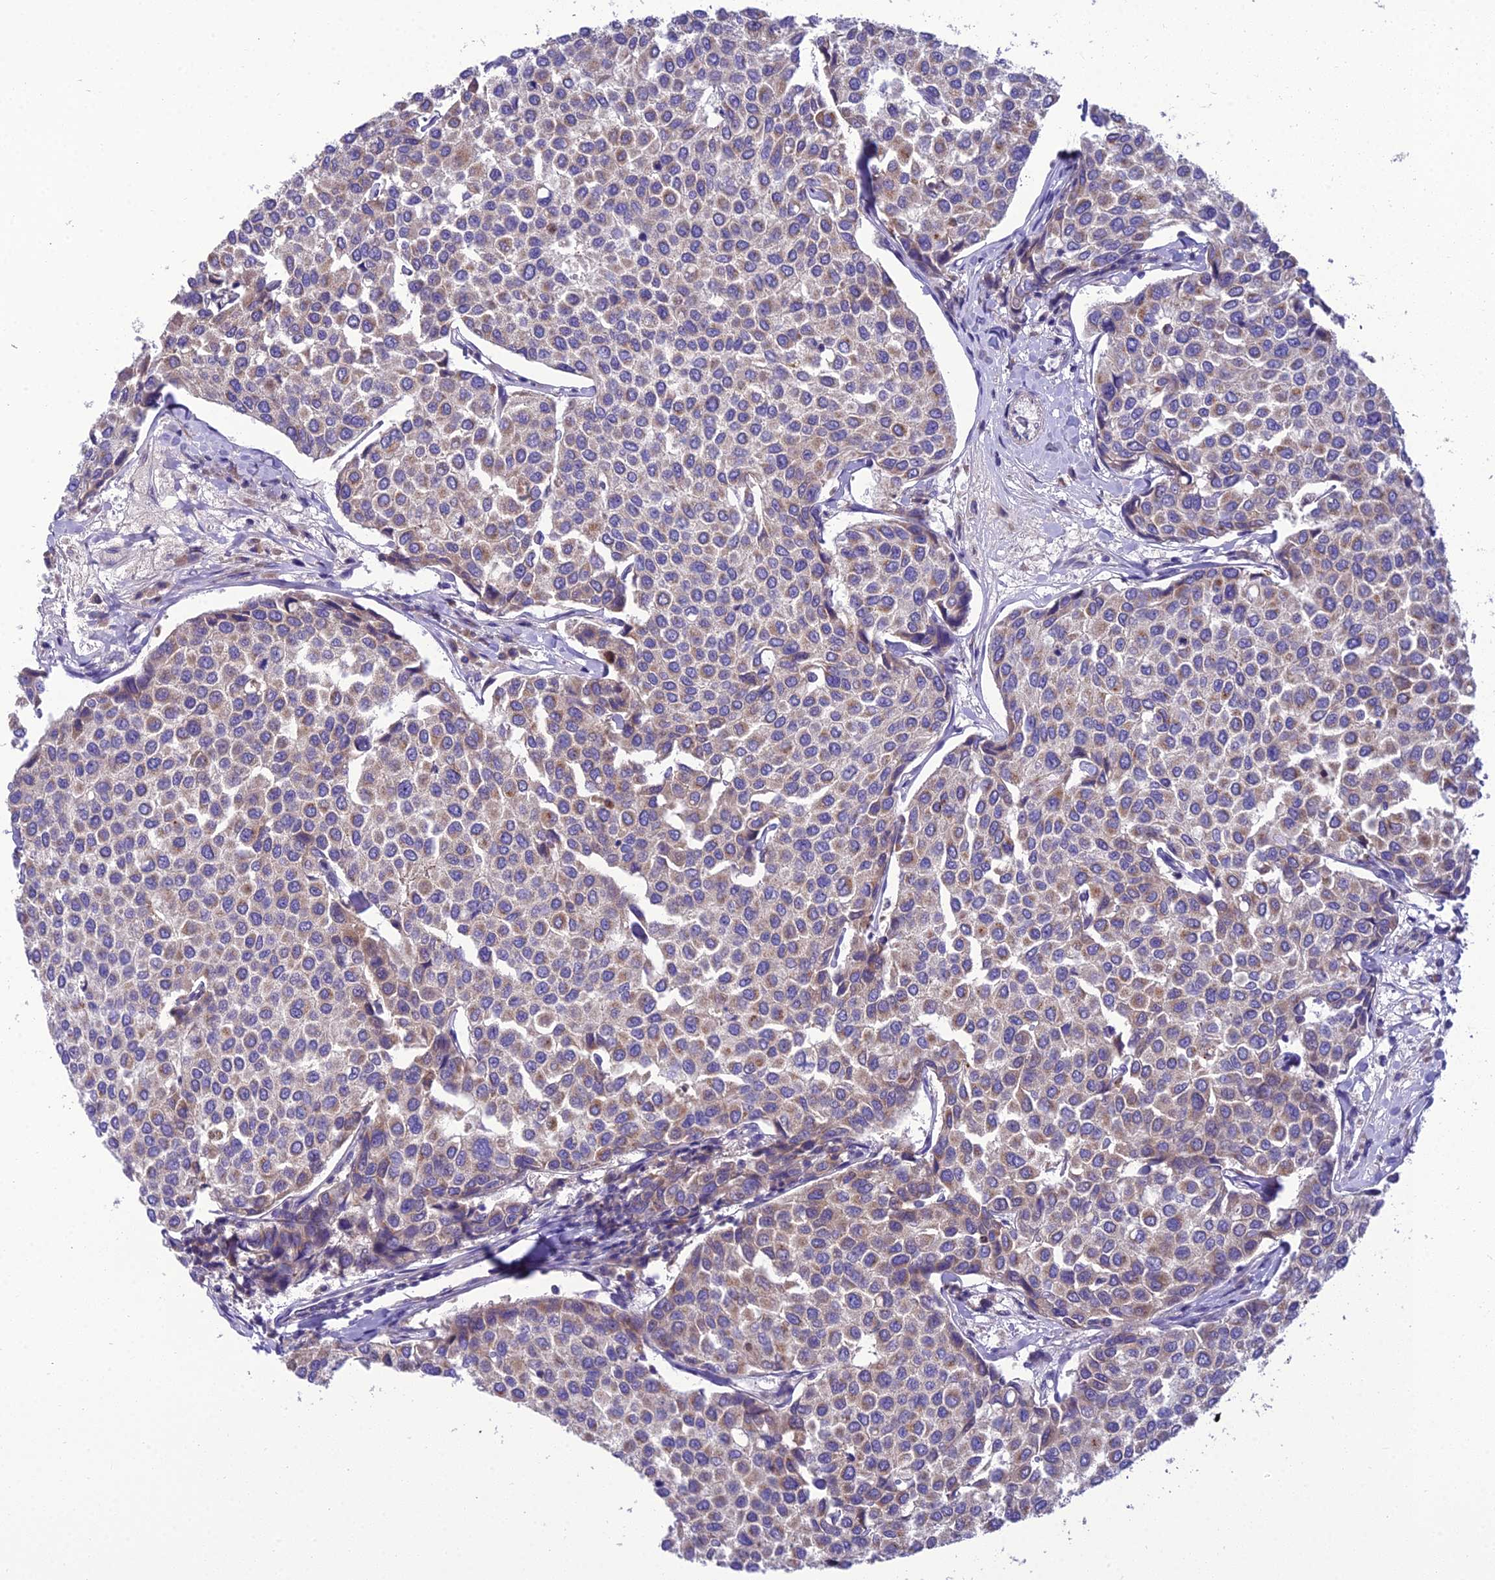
{"staining": {"intensity": "moderate", "quantity": "<25%", "location": "cytoplasmic/membranous"}, "tissue": "breast cancer", "cell_type": "Tumor cells", "image_type": "cancer", "snomed": [{"axis": "morphology", "description": "Duct carcinoma"}, {"axis": "topography", "description": "Breast"}], "caption": "Immunohistochemical staining of invasive ductal carcinoma (breast) displays low levels of moderate cytoplasmic/membranous protein staining in about <25% of tumor cells.", "gene": "GOLPH3", "patient": {"sex": "female", "age": 55}}